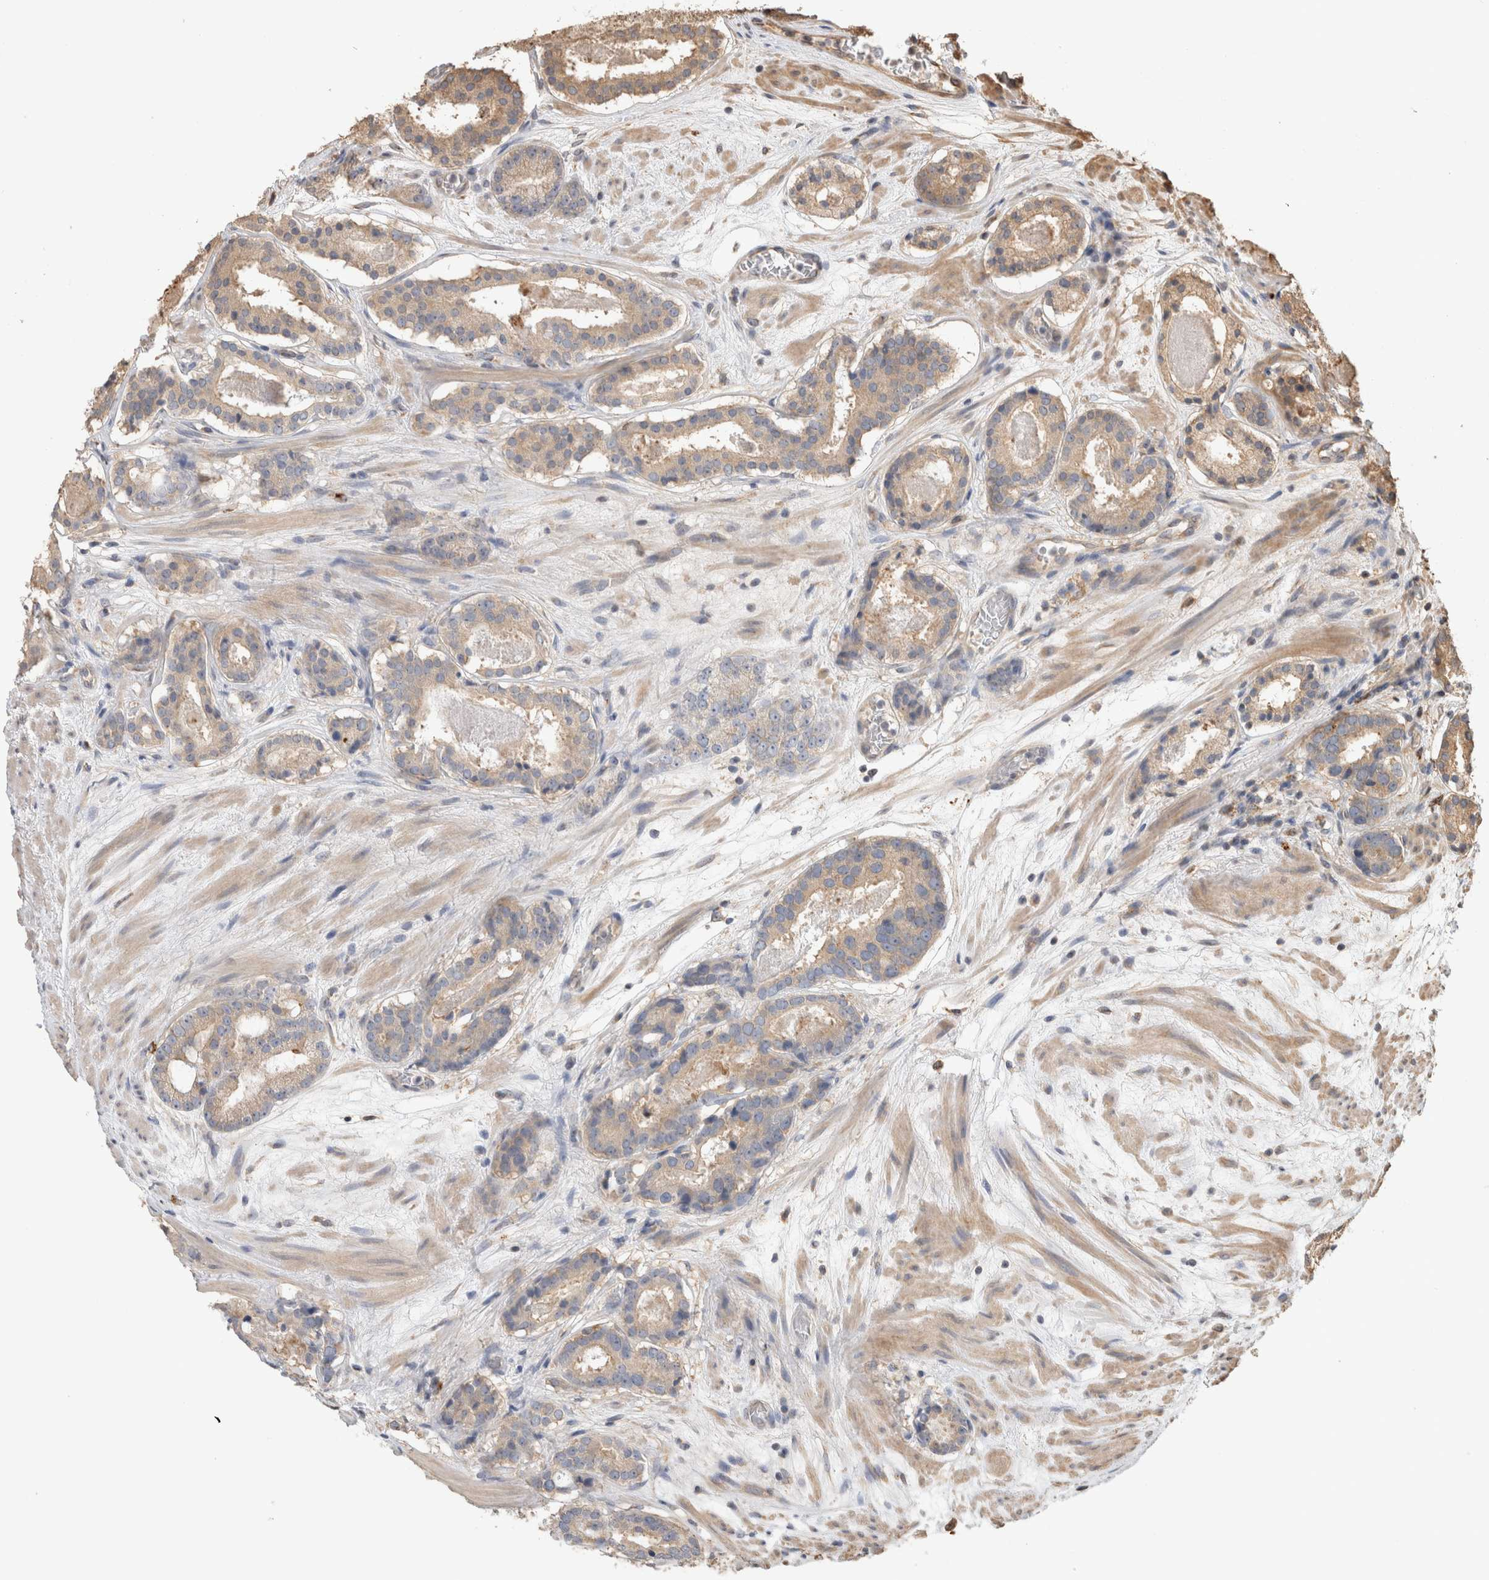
{"staining": {"intensity": "weak", "quantity": ">75%", "location": "cytoplasmic/membranous"}, "tissue": "prostate cancer", "cell_type": "Tumor cells", "image_type": "cancer", "snomed": [{"axis": "morphology", "description": "Adenocarcinoma, Low grade"}, {"axis": "topography", "description": "Prostate"}], "caption": "The image demonstrates a brown stain indicating the presence of a protein in the cytoplasmic/membranous of tumor cells in prostate adenocarcinoma (low-grade). The staining is performed using DAB (3,3'-diaminobenzidine) brown chromogen to label protein expression. The nuclei are counter-stained blue using hematoxylin.", "gene": "CLIP1", "patient": {"sex": "male", "age": 69}}